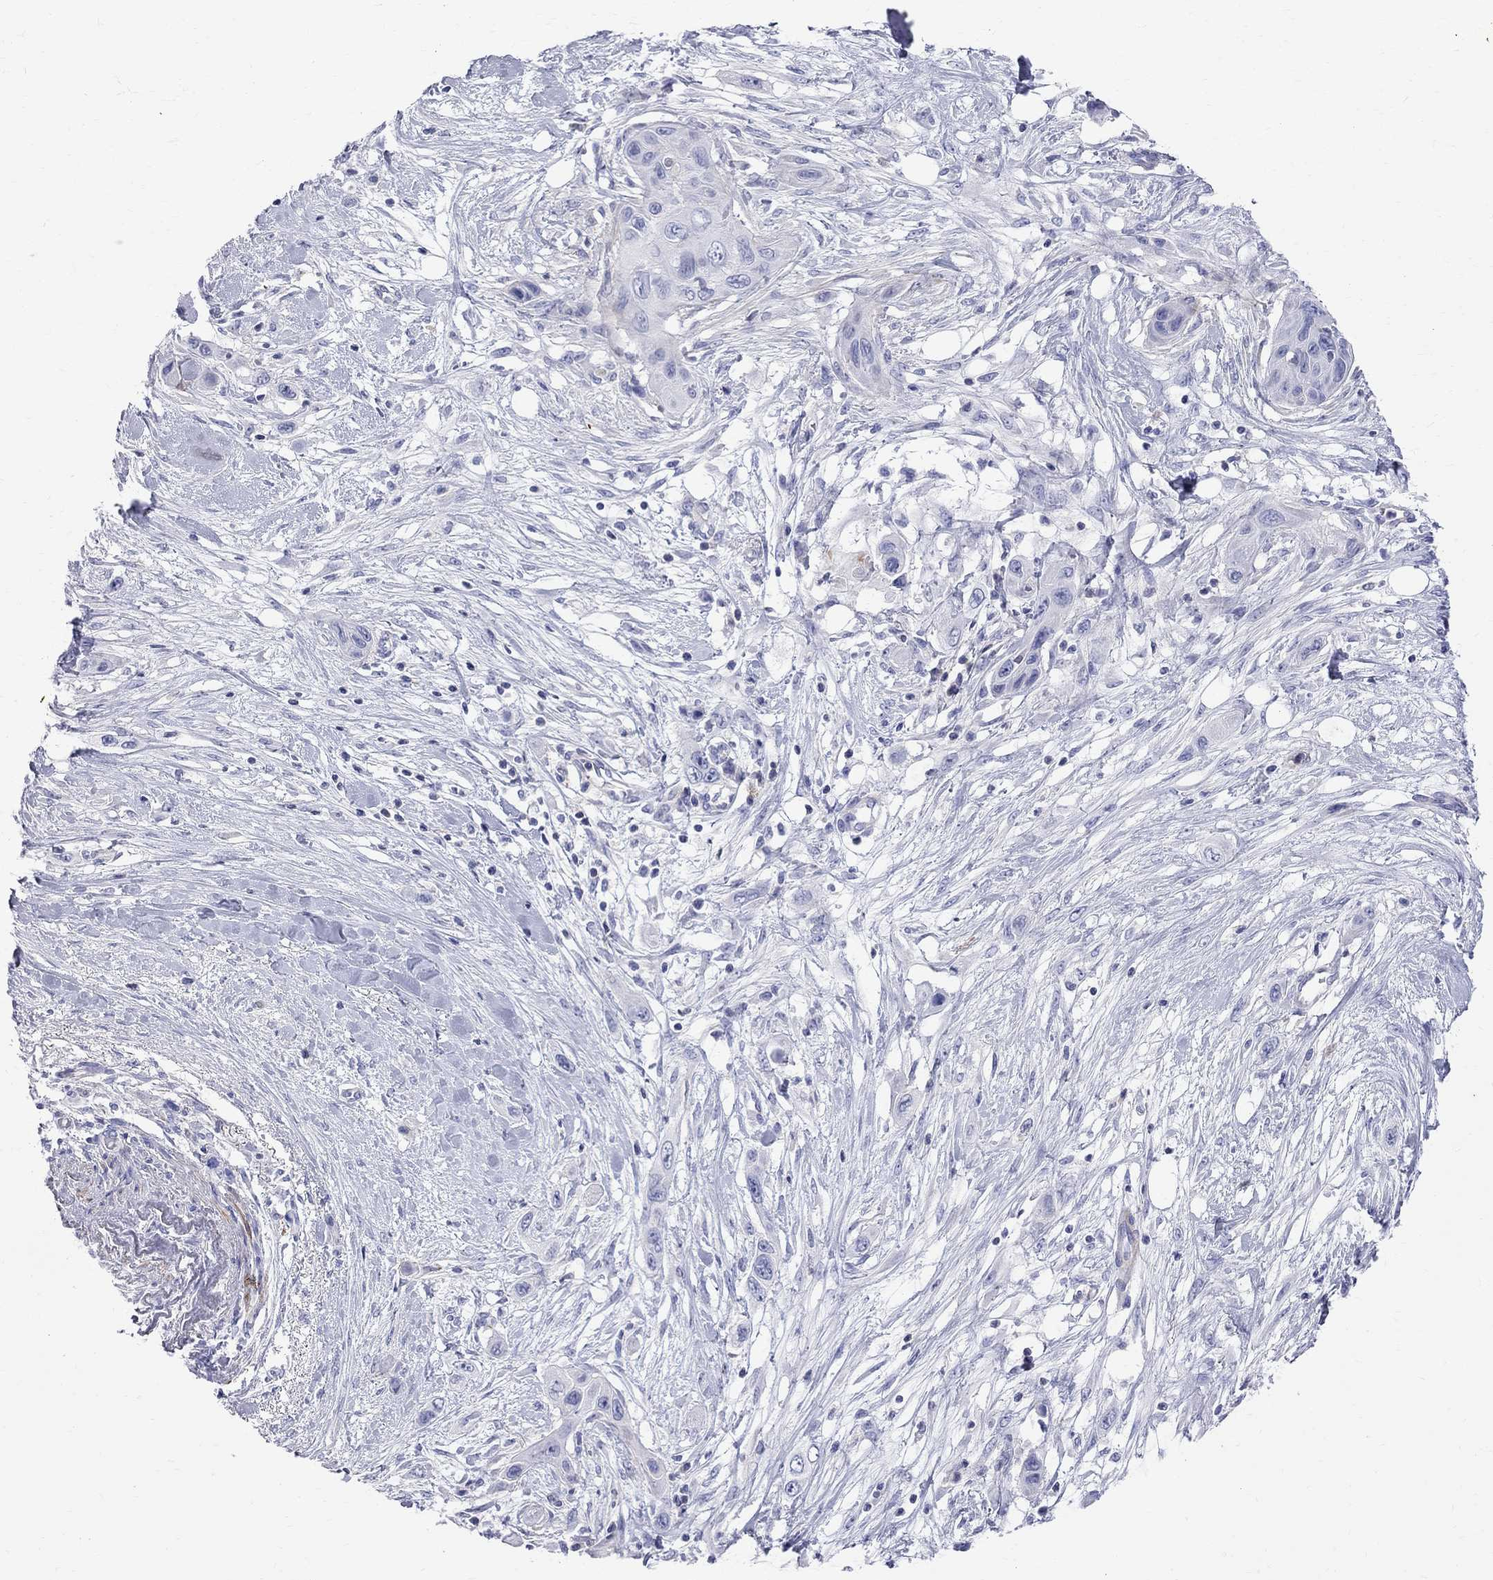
{"staining": {"intensity": "negative", "quantity": "none", "location": "none"}, "tissue": "skin cancer", "cell_type": "Tumor cells", "image_type": "cancer", "snomed": [{"axis": "morphology", "description": "Squamous cell carcinoma, NOS"}, {"axis": "topography", "description": "Skin"}], "caption": "The photomicrograph shows no staining of tumor cells in skin cancer (squamous cell carcinoma).", "gene": "S100A3", "patient": {"sex": "male", "age": 79}}